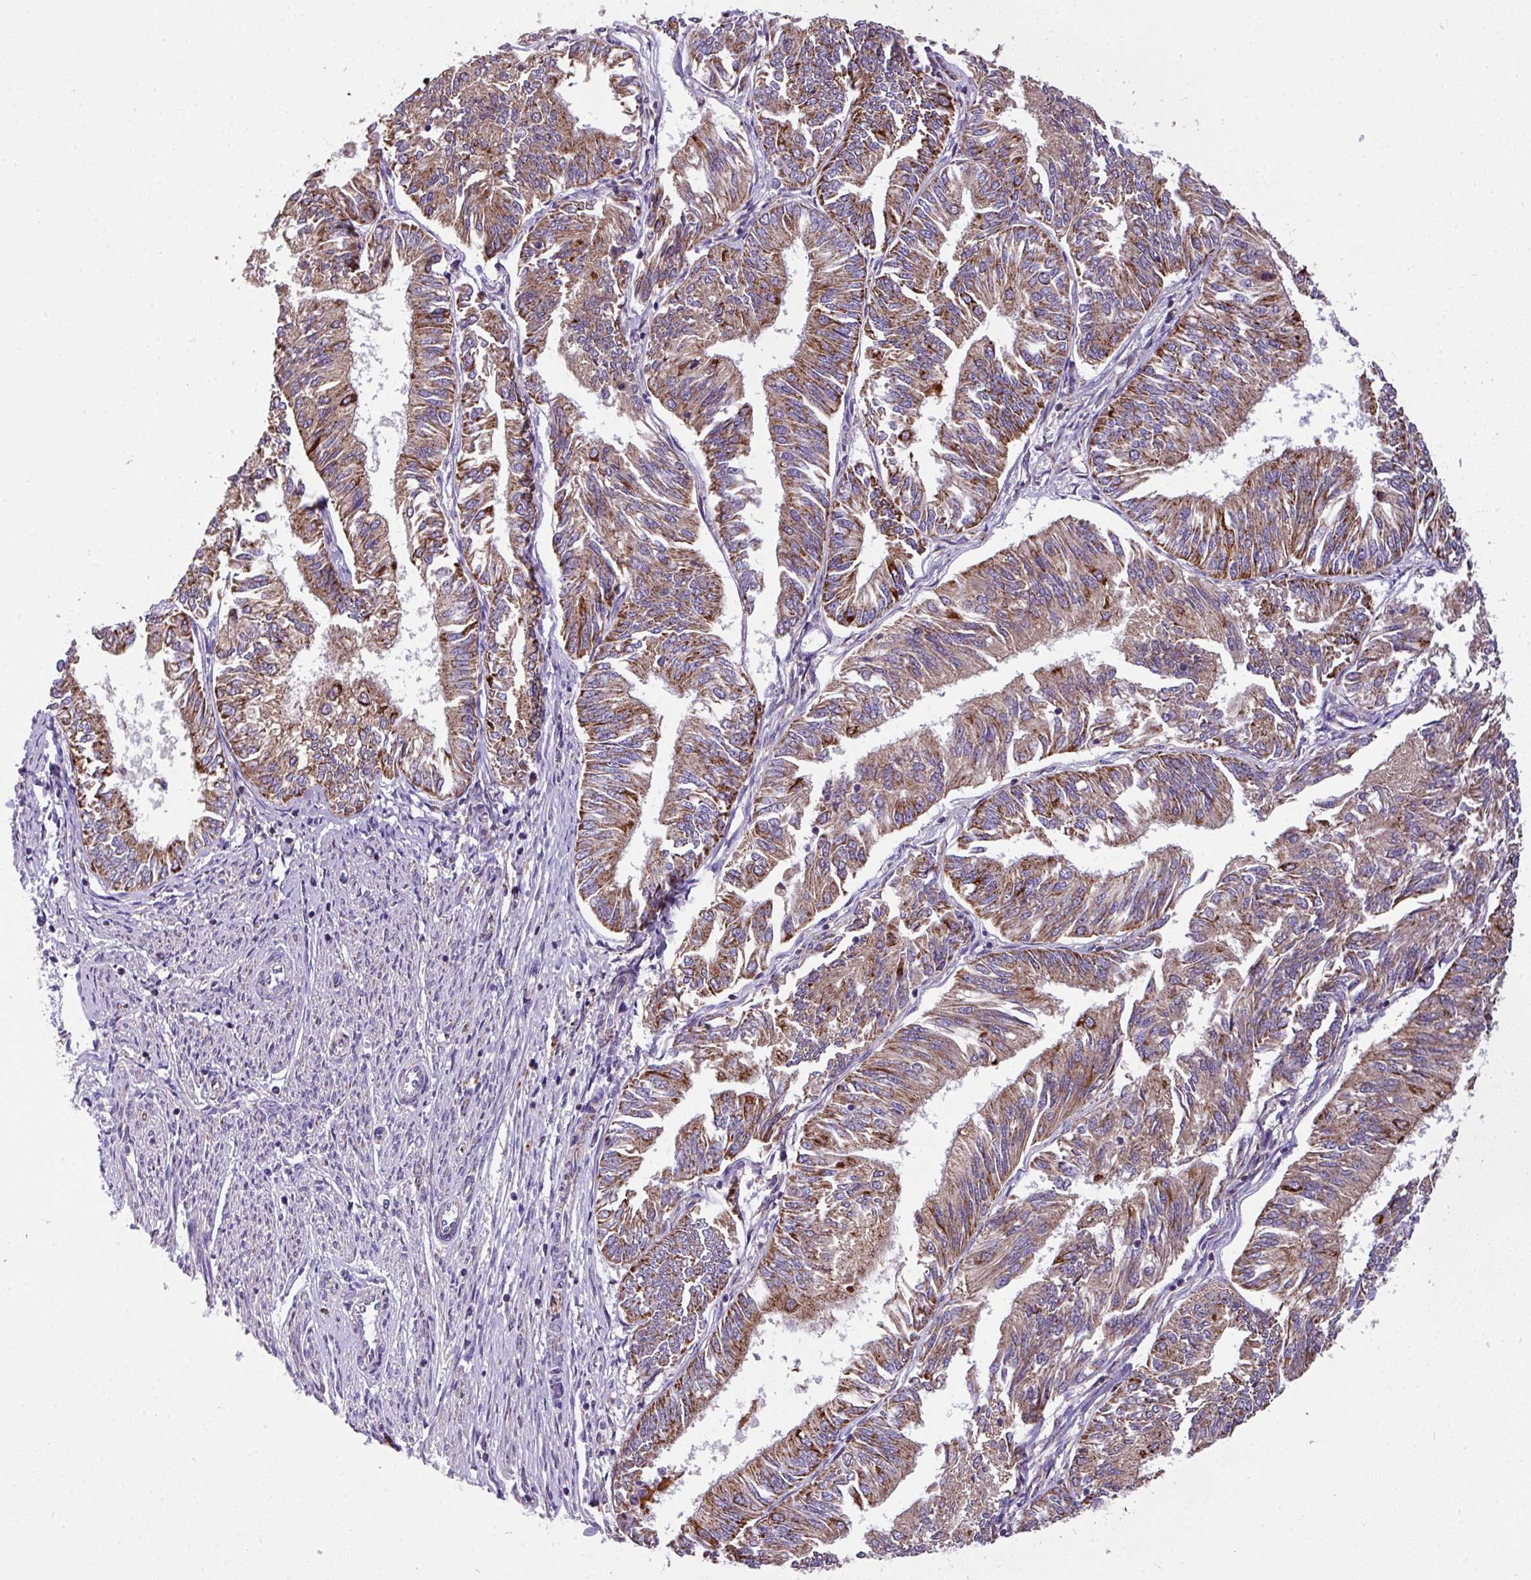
{"staining": {"intensity": "moderate", "quantity": ">75%", "location": "cytoplasmic/membranous"}, "tissue": "endometrial cancer", "cell_type": "Tumor cells", "image_type": "cancer", "snomed": [{"axis": "morphology", "description": "Adenocarcinoma, NOS"}, {"axis": "topography", "description": "Endometrium"}], "caption": "Endometrial adenocarcinoma stained with a brown dye exhibits moderate cytoplasmic/membranous positive positivity in about >75% of tumor cells.", "gene": "ANXA2R", "patient": {"sex": "female", "age": 58}}